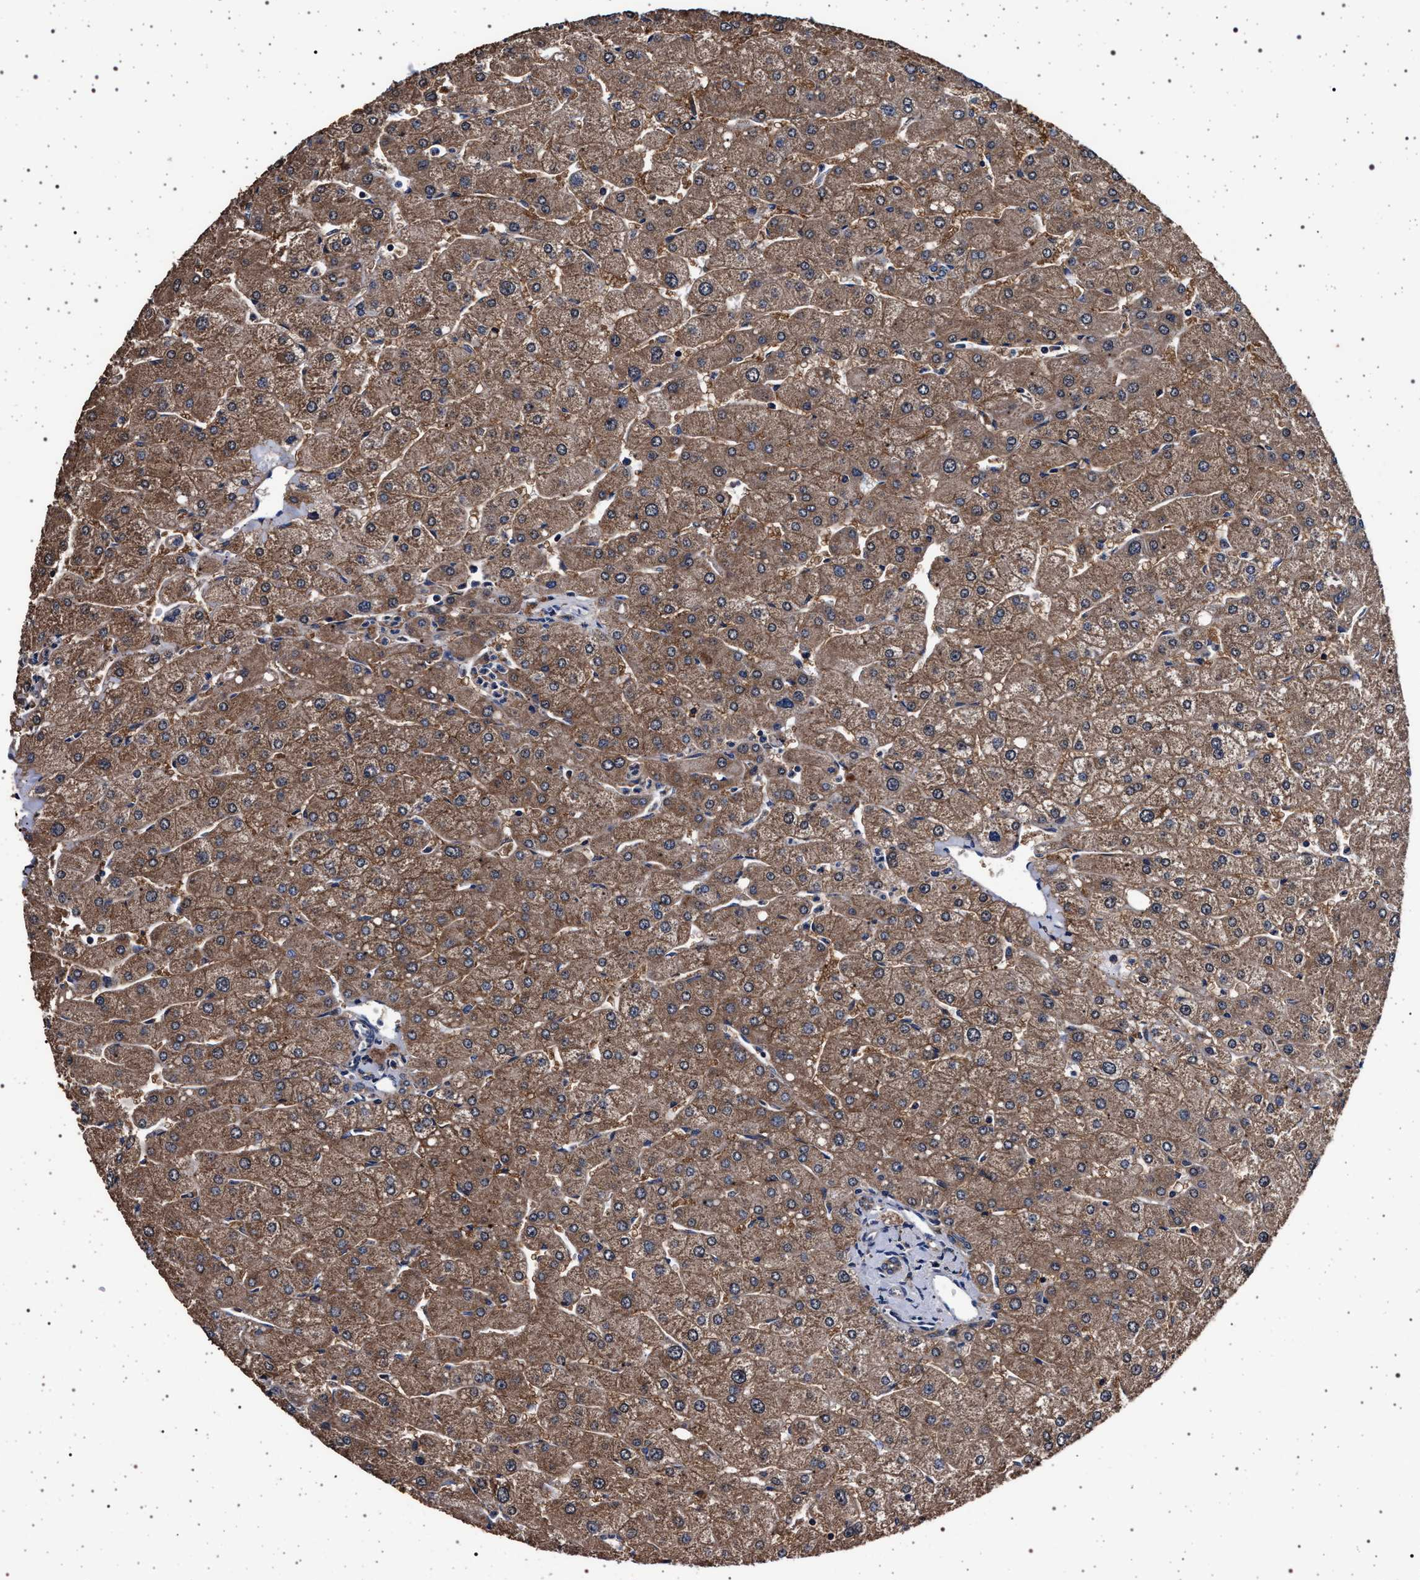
{"staining": {"intensity": "moderate", "quantity": ">75%", "location": "cytoplasmic/membranous"}, "tissue": "liver", "cell_type": "Cholangiocytes", "image_type": "normal", "snomed": [{"axis": "morphology", "description": "Normal tissue, NOS"}, {"axis": "topography", "description": "Liver"}], "caption": "DAB immunohistochemical staining of unremarkable liver displays moderate cytoplasmic/membranous protein positivity in approximately >75% of cholangiocytes.", "gene": "MAP3K2", "patient": {"sex": "male", "age": 55}}